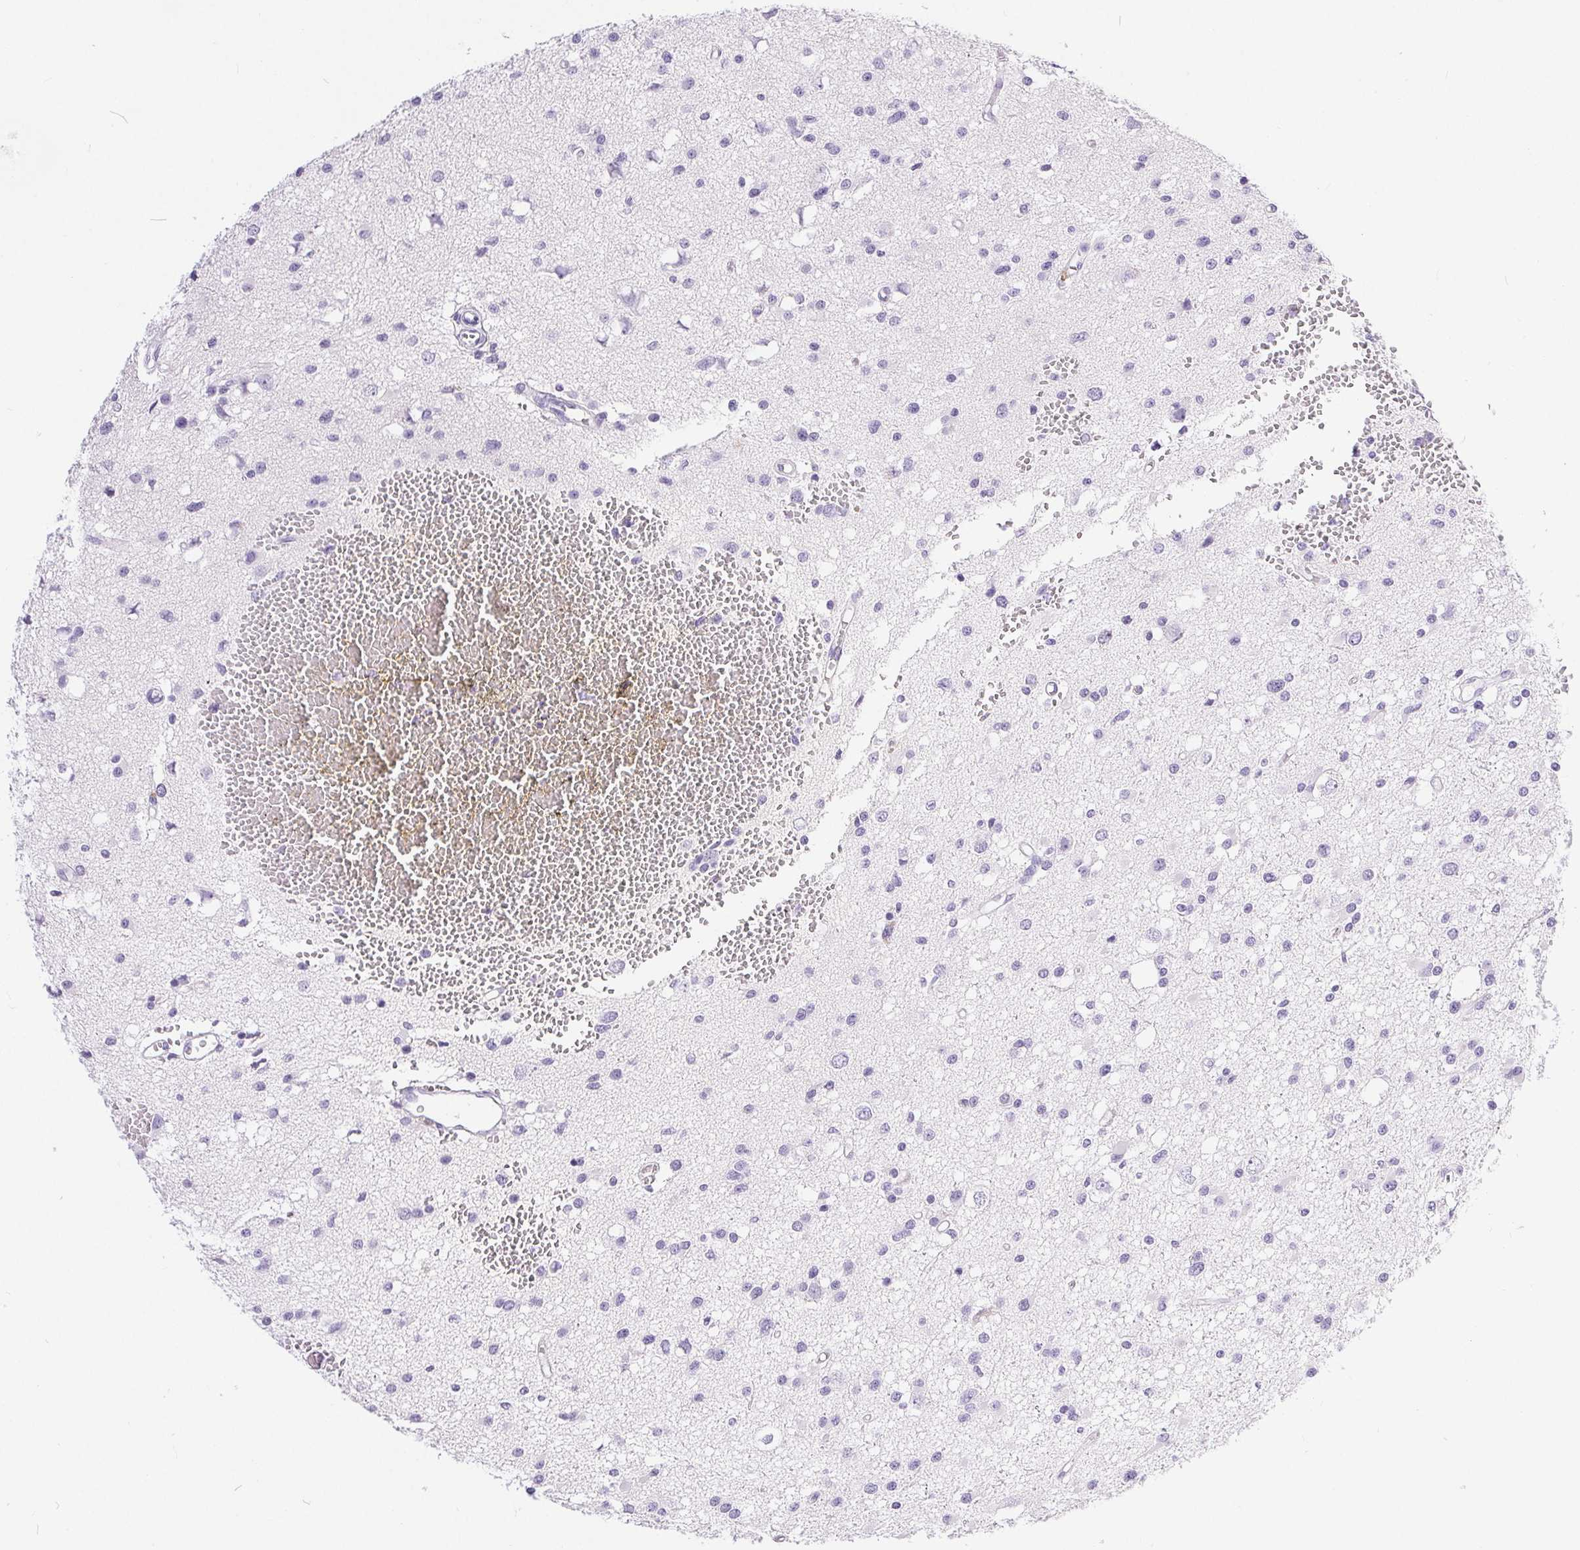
{"staining": {"intensity": "negative", "quantity": "none", "location": "none"}, "tissue": "glioma", "cell_type": "Tumor cells", "image_type": "cancer", "snomed": [{"axis": "morphology", "description": "Glioma, malignant, High grade"}, {"axis": "topography", "description": "Brain"}], "caption": "Tumor cells are negative for brown protein staining in glioma.", "gene": "XDH", "patient": {"sex": "male", "age": 54}}